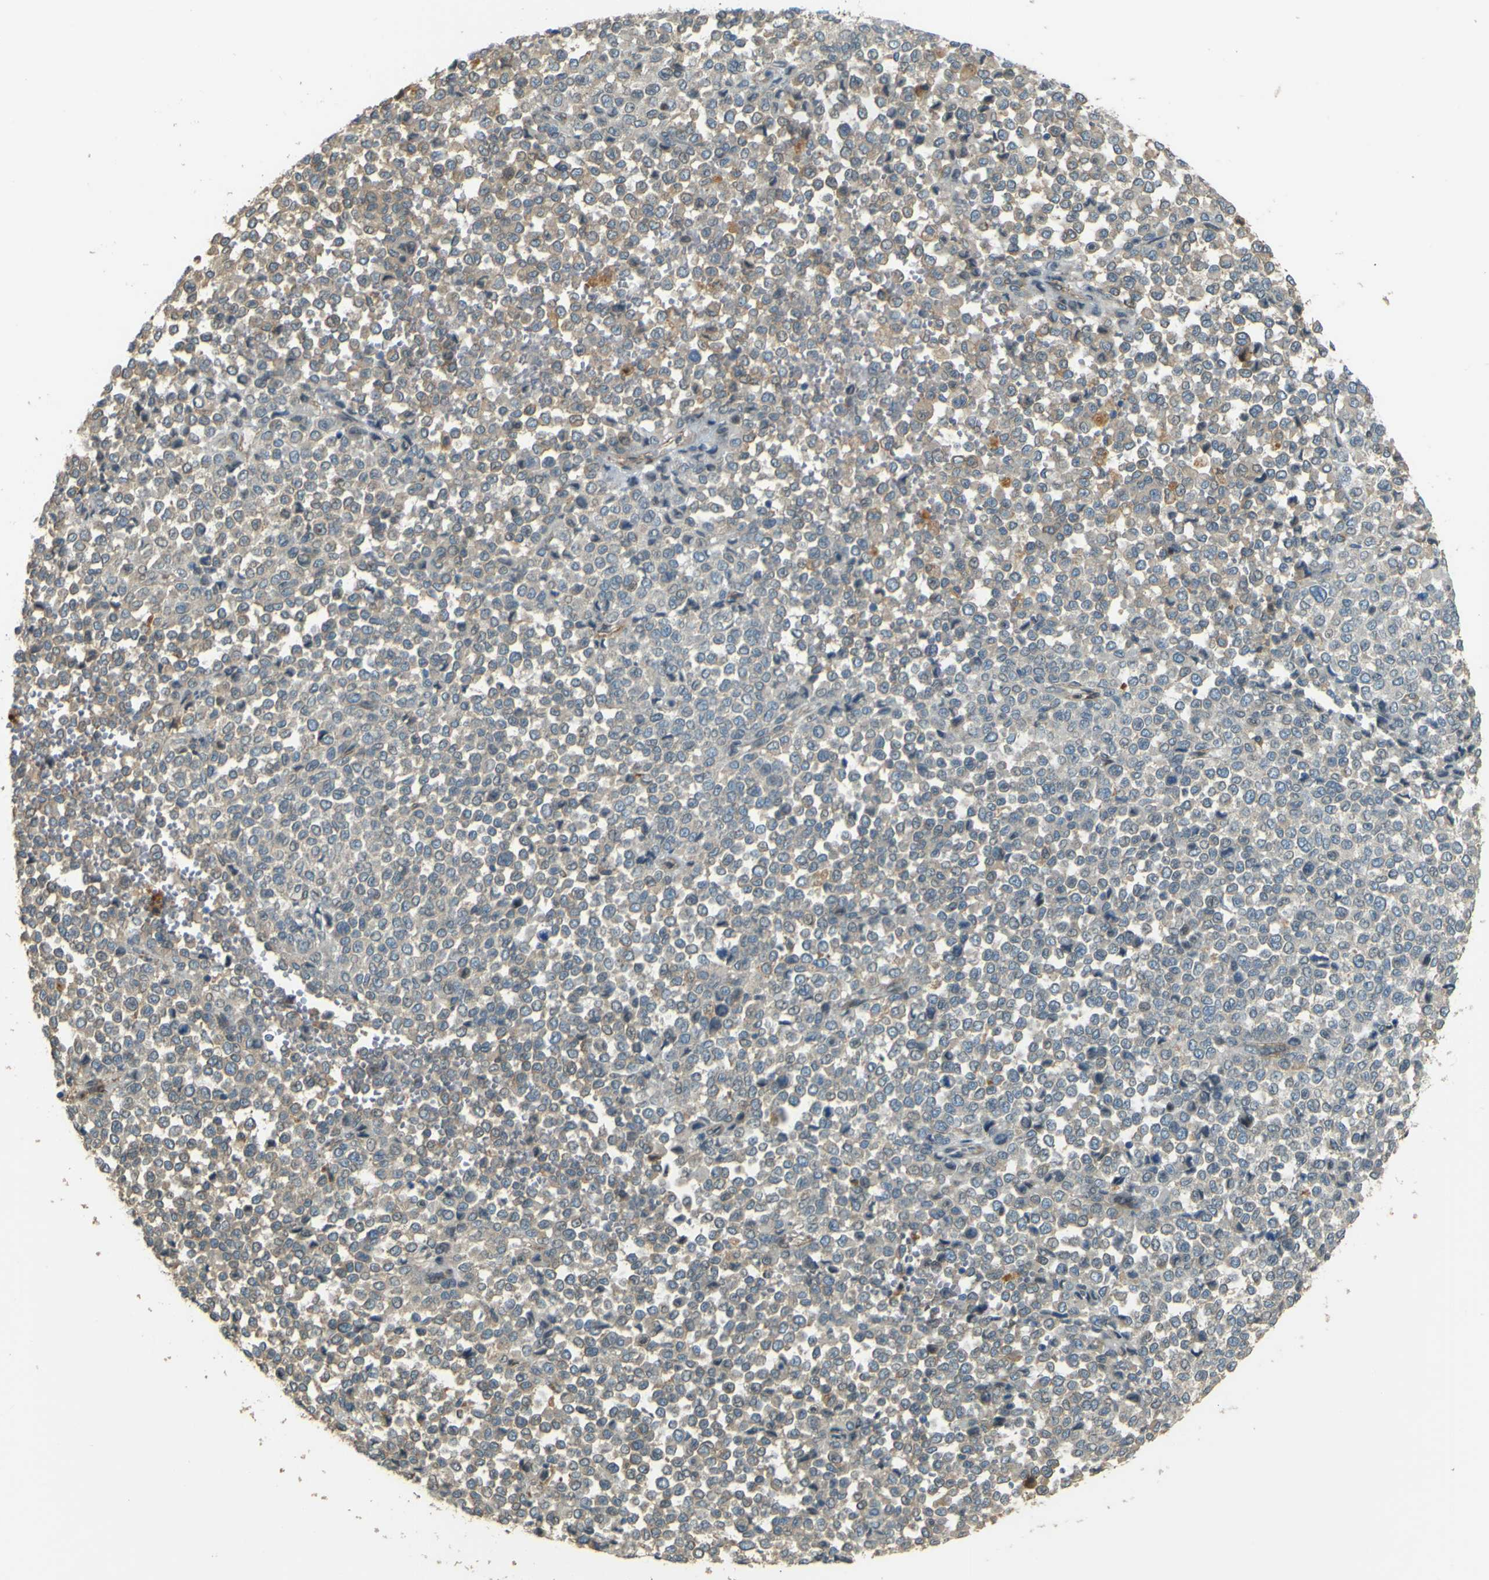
{"staining": {"intensity": "weak", "quantity": "<25%", "location": "cytoplasmic/membranous"}, "tissue": "melanoma", "cell_type": "Tumor cells", "image_type": "cancer", "snomed": [{"axis": "morphology", "description": "Malignant melanoma, Metastatic site"}, {"axis": "topography", "description": "Pancreas"}], "caption": "IHC of human malignant melanoma (metastatic site) shows no expression in tumor cells.", "gene": "NEXN", "patient": {"sex": "female", "age": 30}}